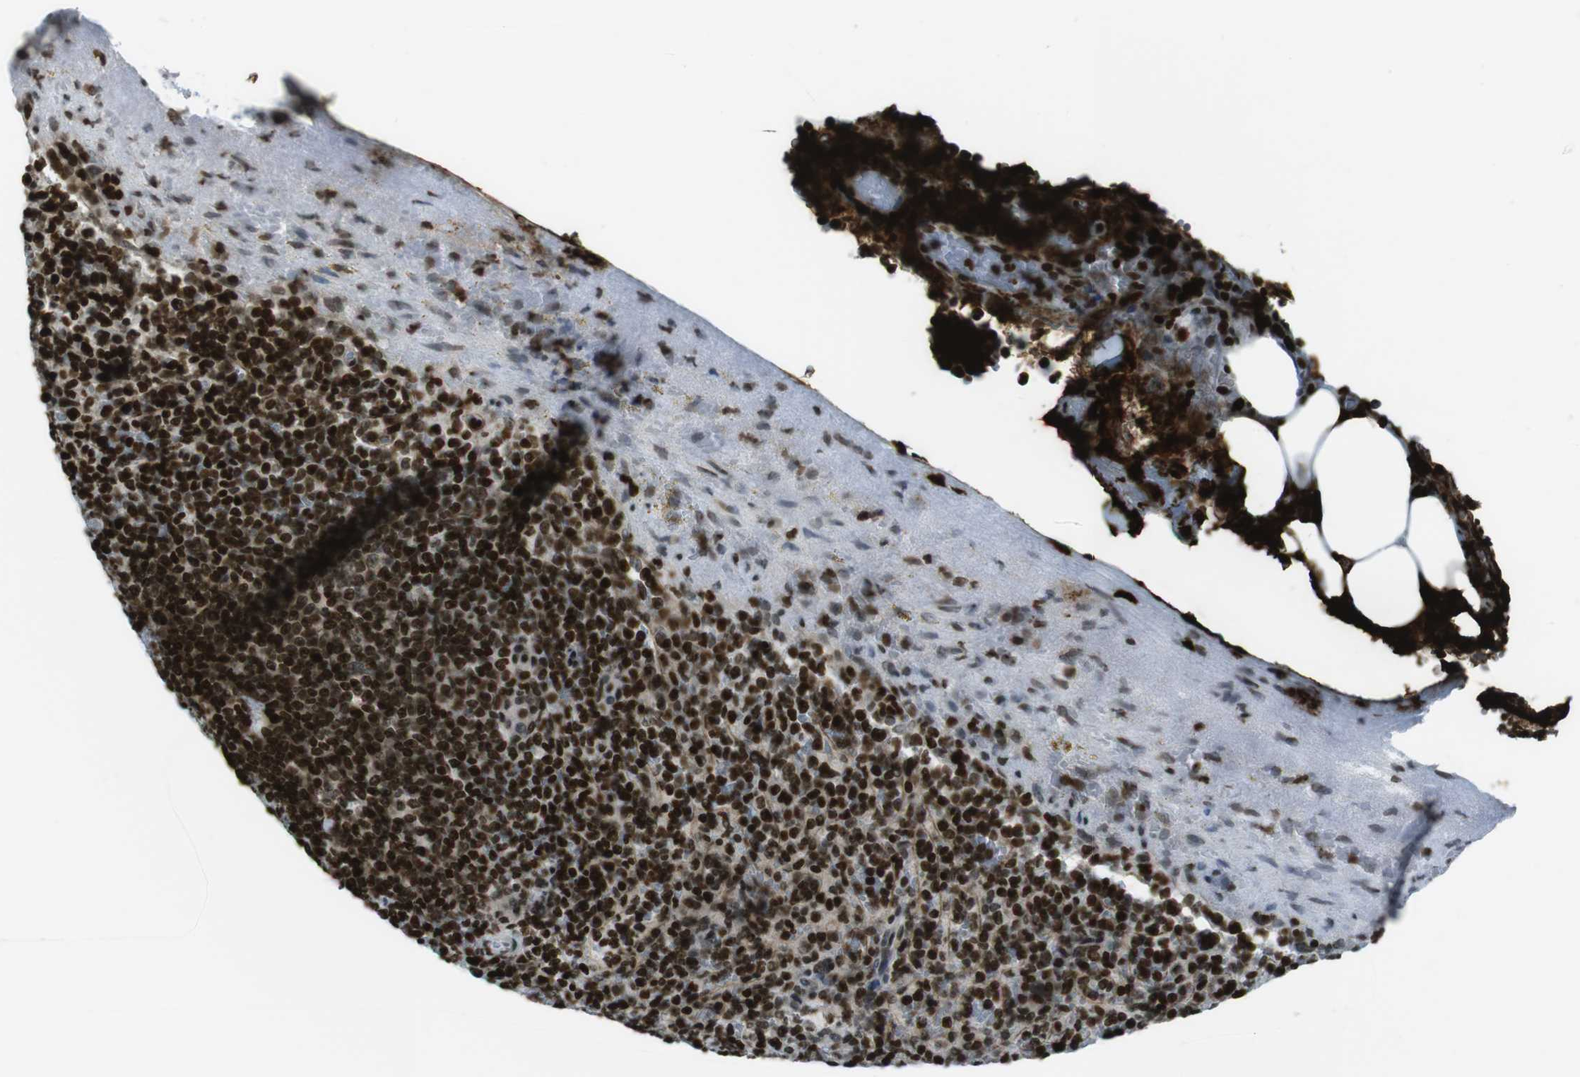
{"staining": {"intensity": "strong", "quantity": ">75%", "location": "nuclear"}, "tissue": "spleen", "cell_type": "Cells in red pulp", "image_type": "normal", "snomed": [{"axis": "morphology", "description": "Normal tissue, NOS"}, {"axis": "topography", "description": "Spleen"}], "caption": "Benign spleen shows strong nuclear expression in about >75% of cells in red pulp.", "gene": "H2AC8", "patient": {"sex": "female", "age": 74}}